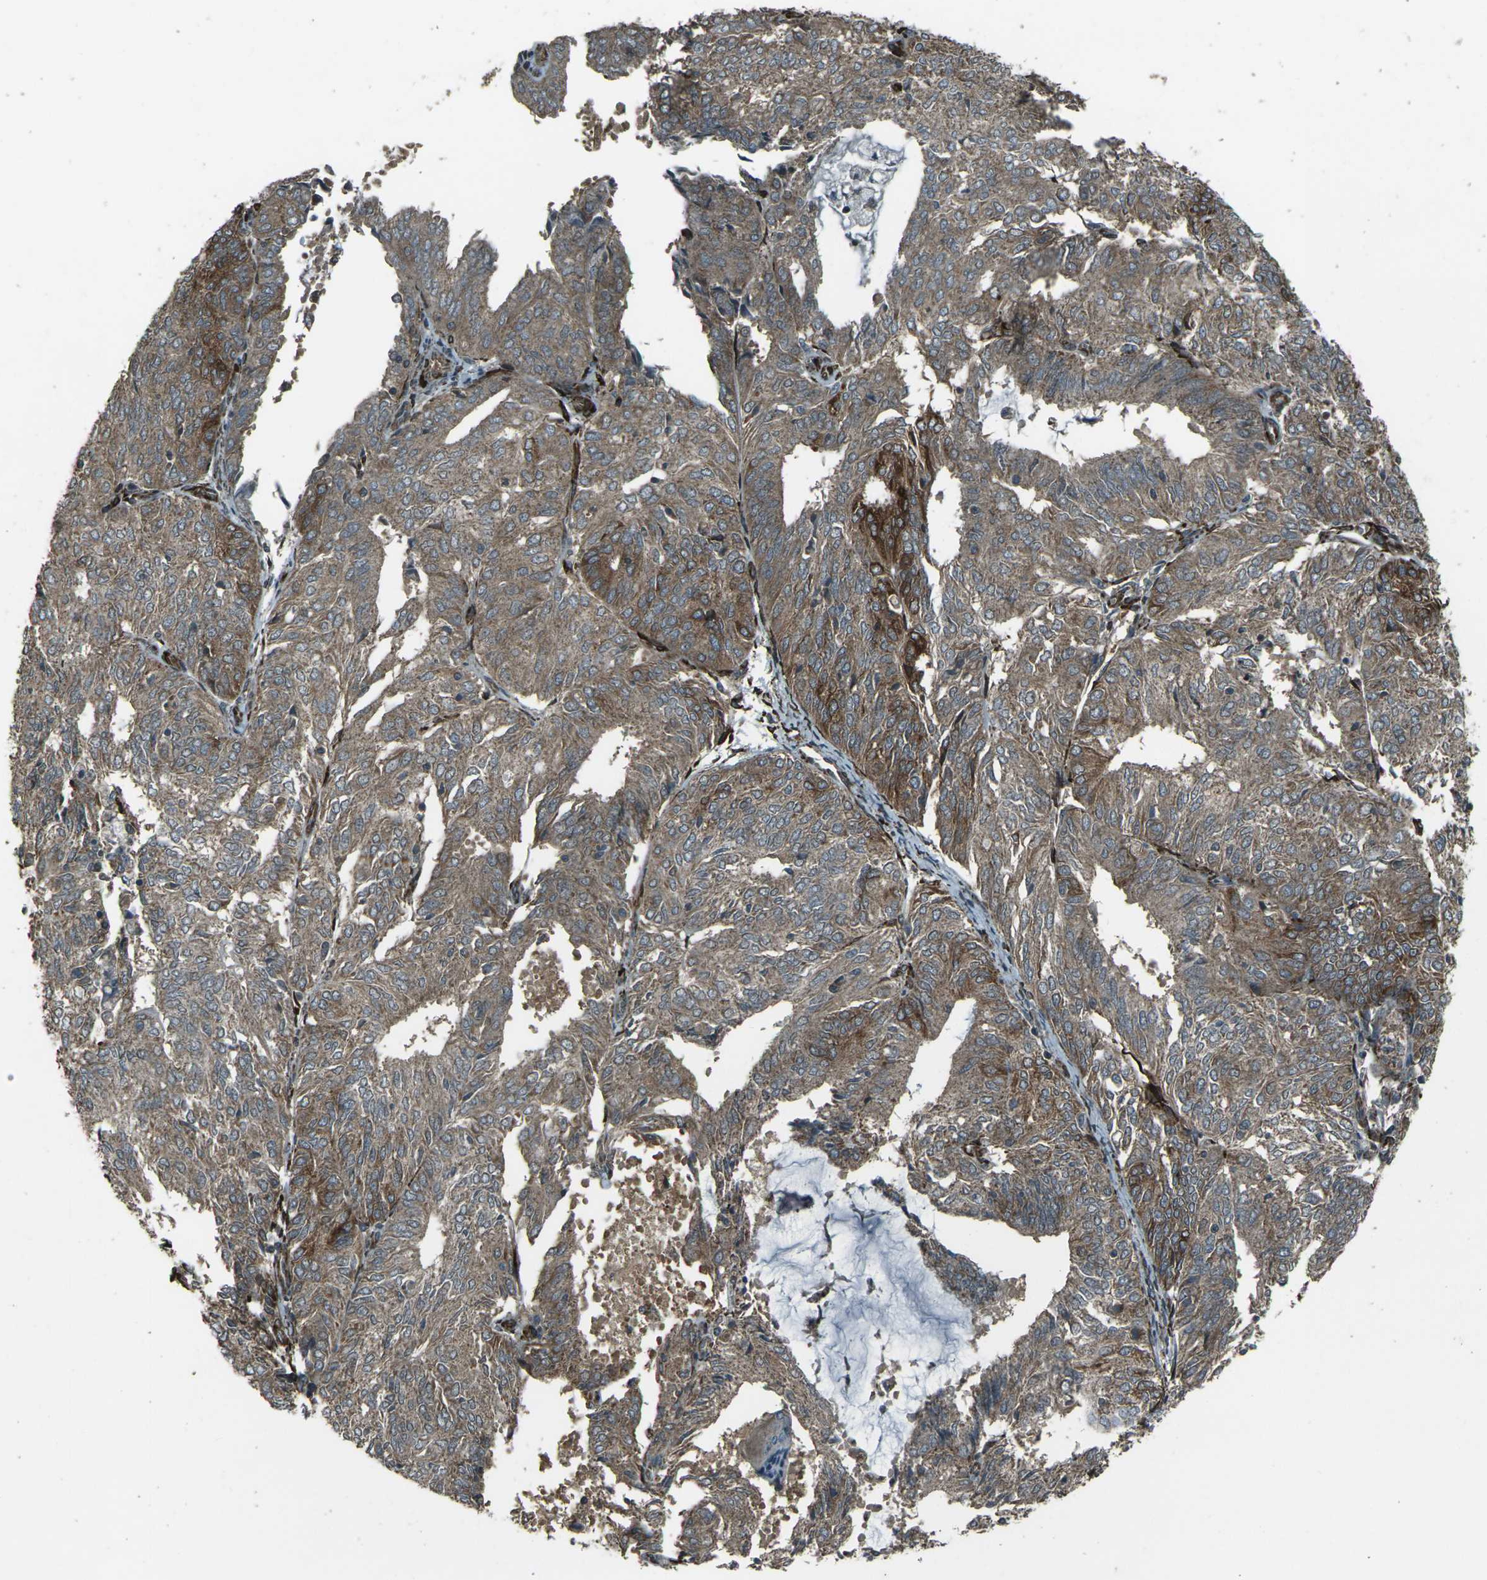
{"staining": {"intensity": "moderate", "quantity": ">75%", "location": "cytoplasmic/membranous"}, "tissue": "endometrial cancer", "cell_type": "Tumor cells", "image_type": "cancer", "snomed": [{"axis": "morphology", "description": "Adenocarcinoma, NOS"}, {"axis": "topography", "description": "Uterus"}], "caption": "Immunohistochemistry micrograph of human endometrial adenocarcinoma stained for a protein (brown), which reveals medium levels of moderate cytoplasmic/membranous expression in approximately >75% of tumor cells.", "gene": "LSMEM1", "patient": {"sex": "female", "age": 60}}